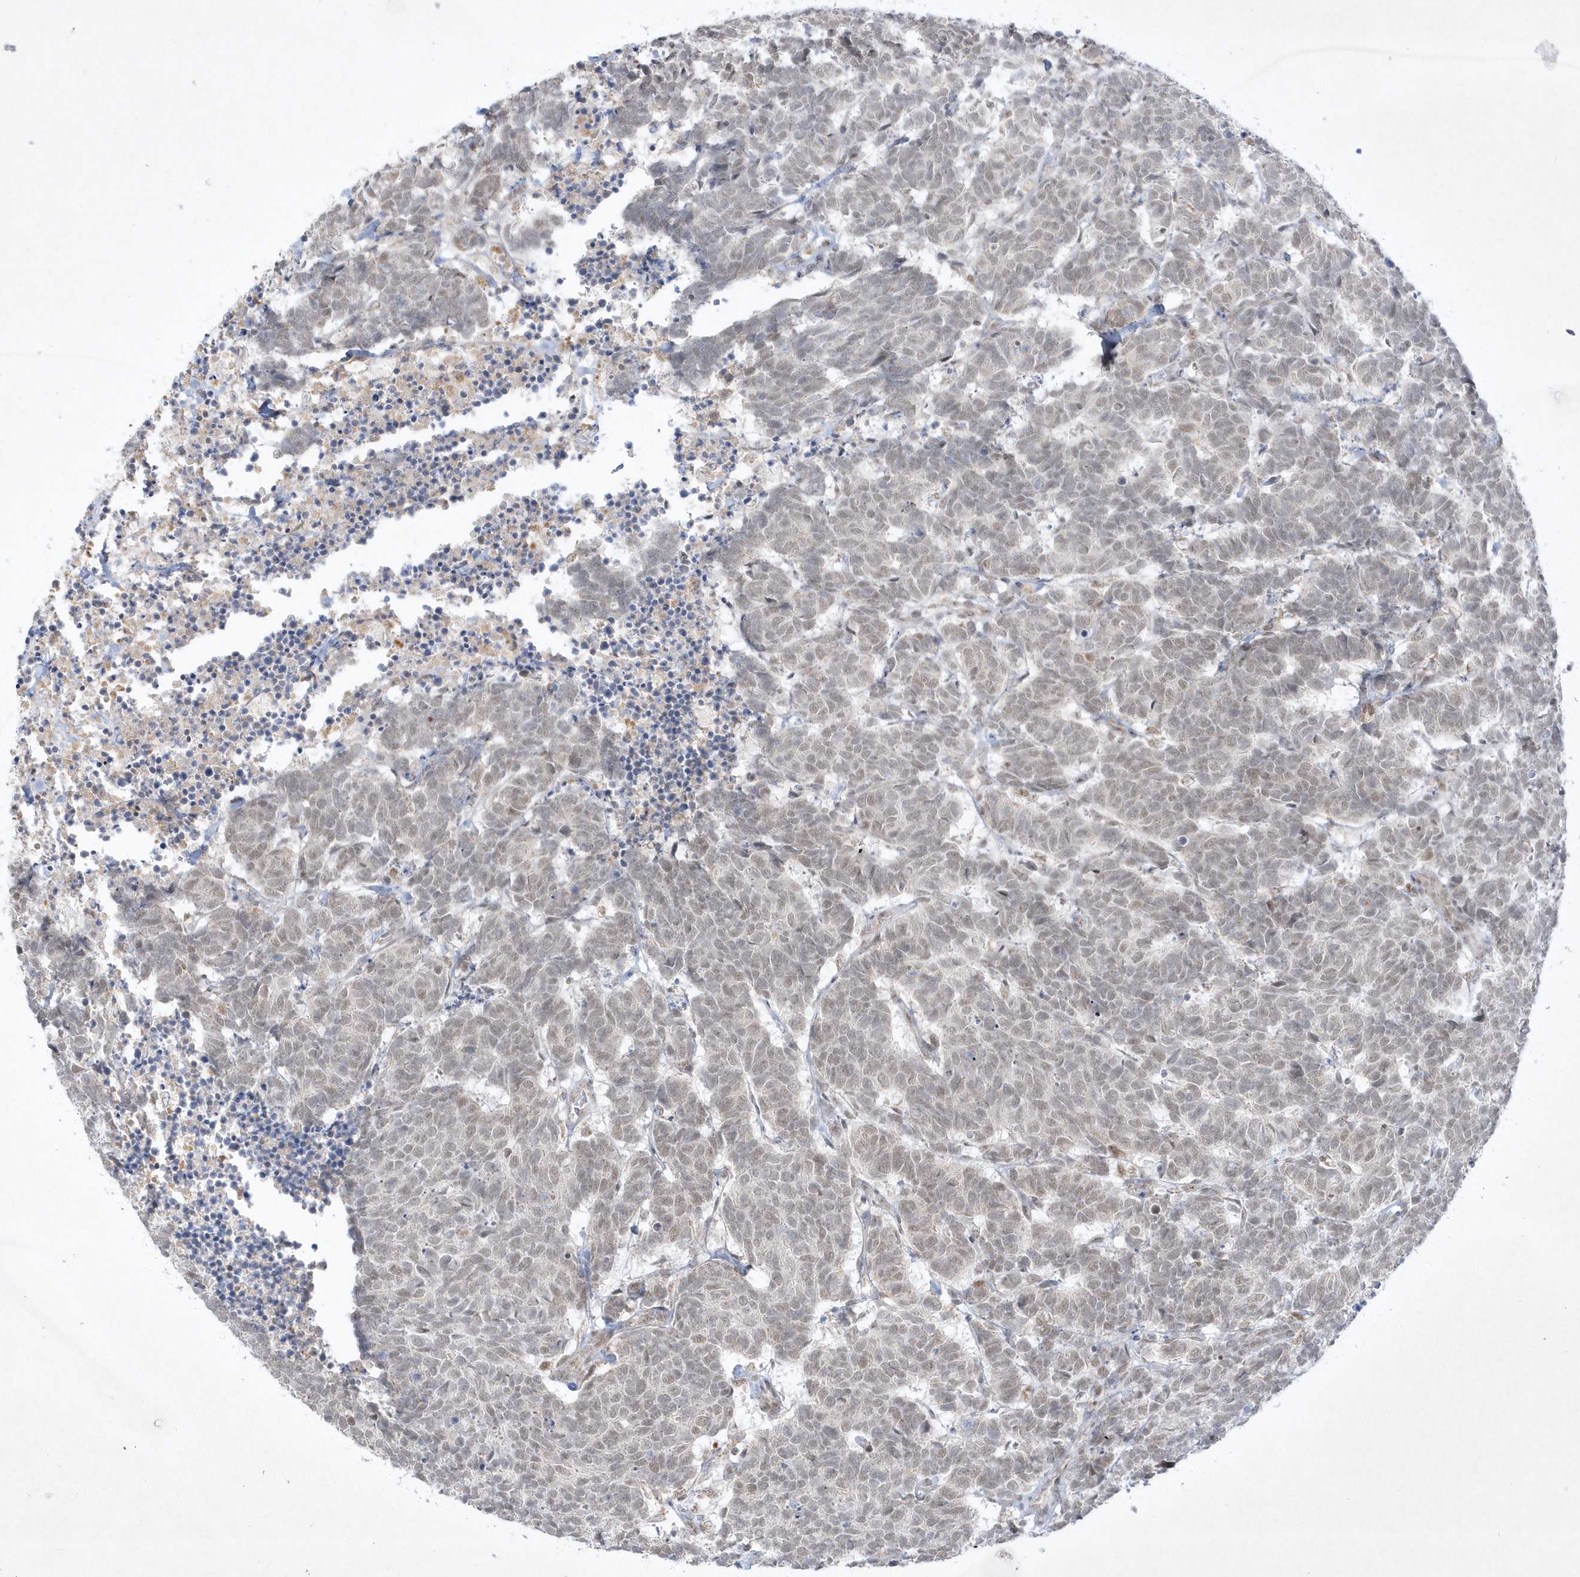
{"staining": {"intensity": "weak", "quantity": "25%-75%", "location": "nuclear"}, "tissue": "carcinoid", "cell_type": "Tumor cells", "image_type": "cancer", "snomed": [{"axis": "morphology", "description": "Carcinoma, NOS"}, {"axis": "morphology", "description": "Carcinoid, malignant, NOS"}, {"axis": "topography", "description": "Urinary bladder"}], "caption": "Tumor cells show low levels of weak nuclear expression in about 25%-75% of cells in human carcinoid.", "gene": "CPSF3", "patient": {"sex": "male", "age": 57}}